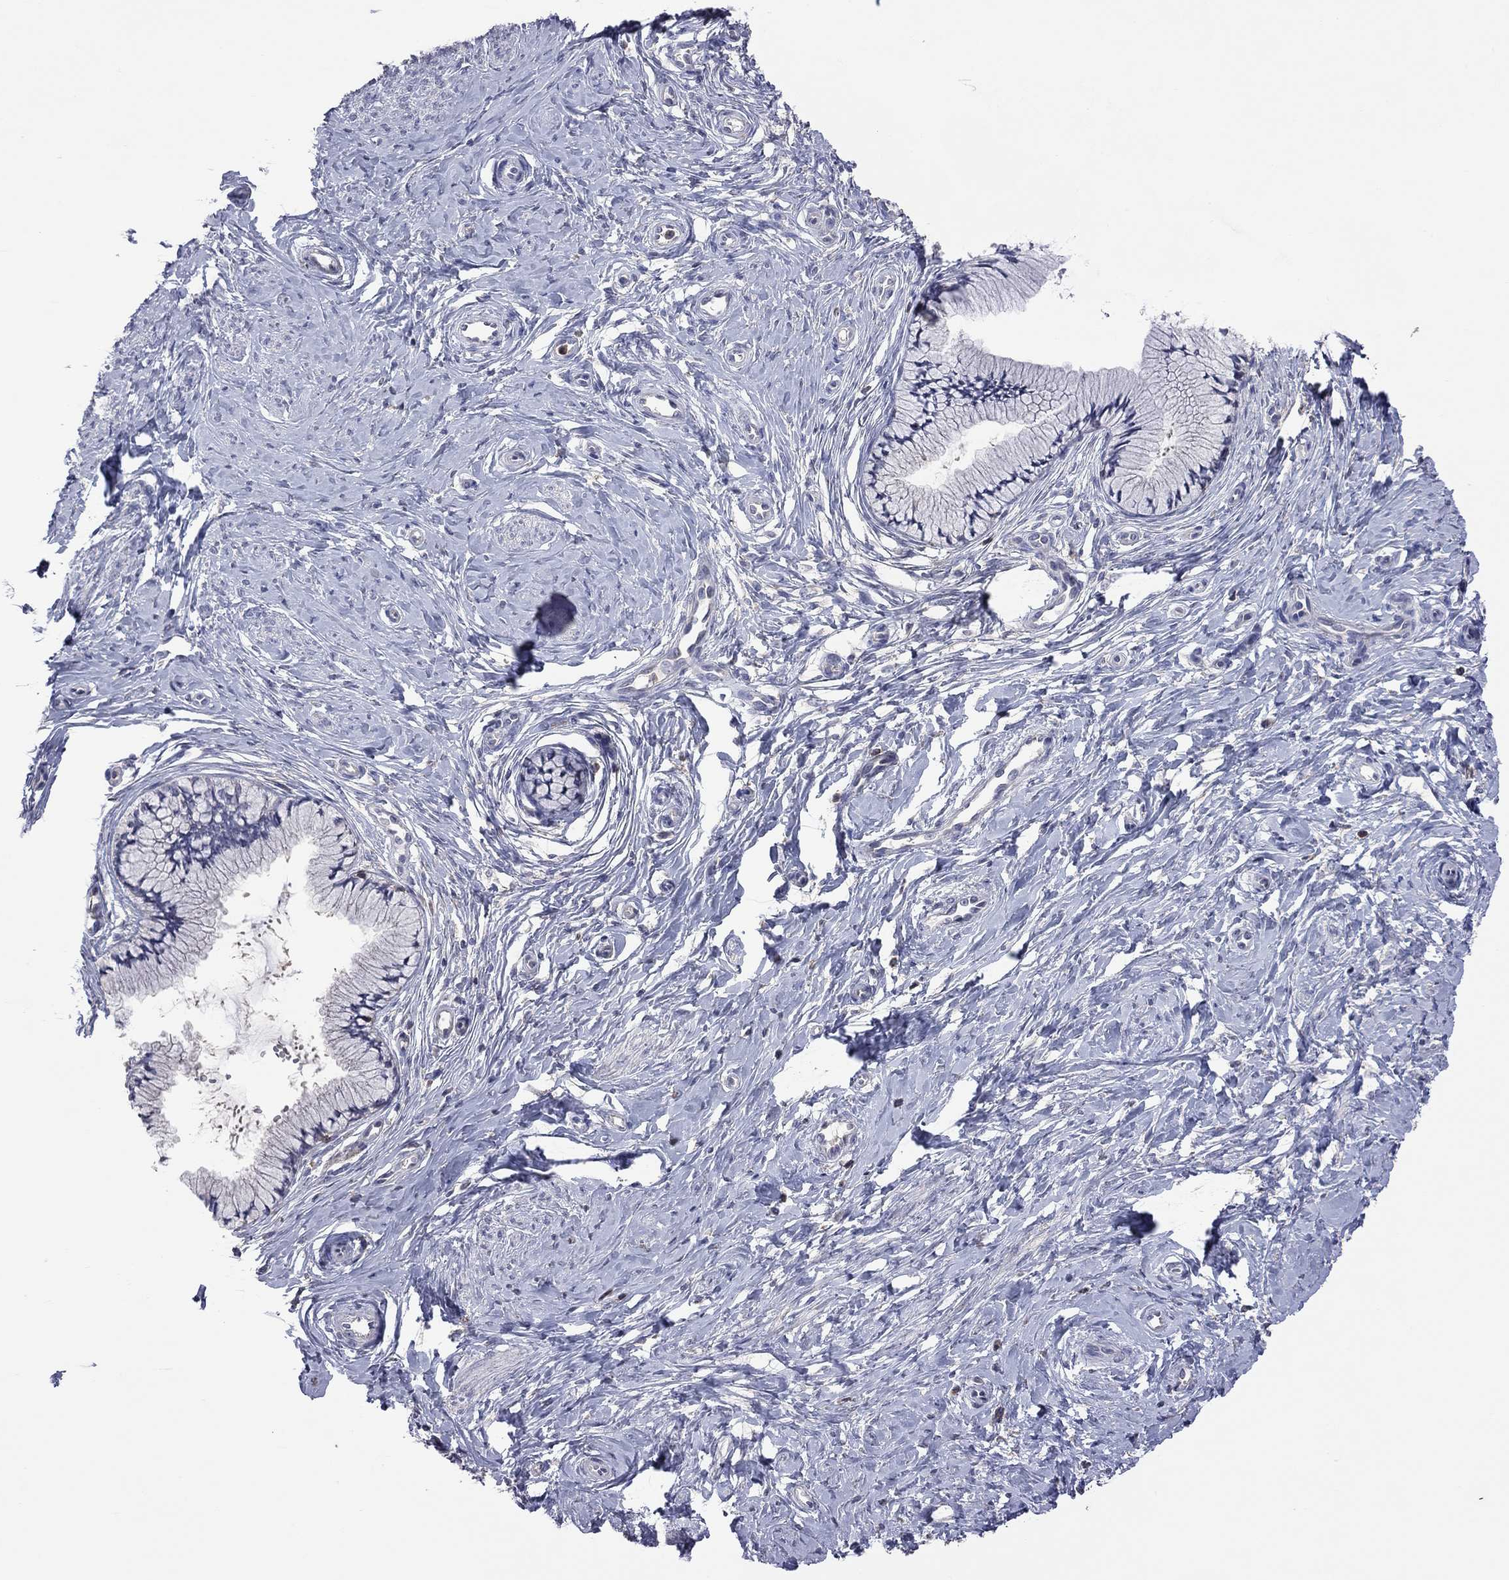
{"staining": {"intensity": "negative", "quantity": "none", "location": "none"}, "tissue": "cervix", "cell_type": "Glandular cells", "image_type": "normal", "snomed": [{"axis": "morphology", "description": "Normal tissue, NOS"}, {"axis": "topography", "description": "Cervix"}], "caption": "Immunohistochemistry photomicrograph of benign cervix stained for a protein (brown), which reveals no staining in glandular cells.", "gene": "ENSG00000288520", "patient": {"sex": "female", "age": 37}}